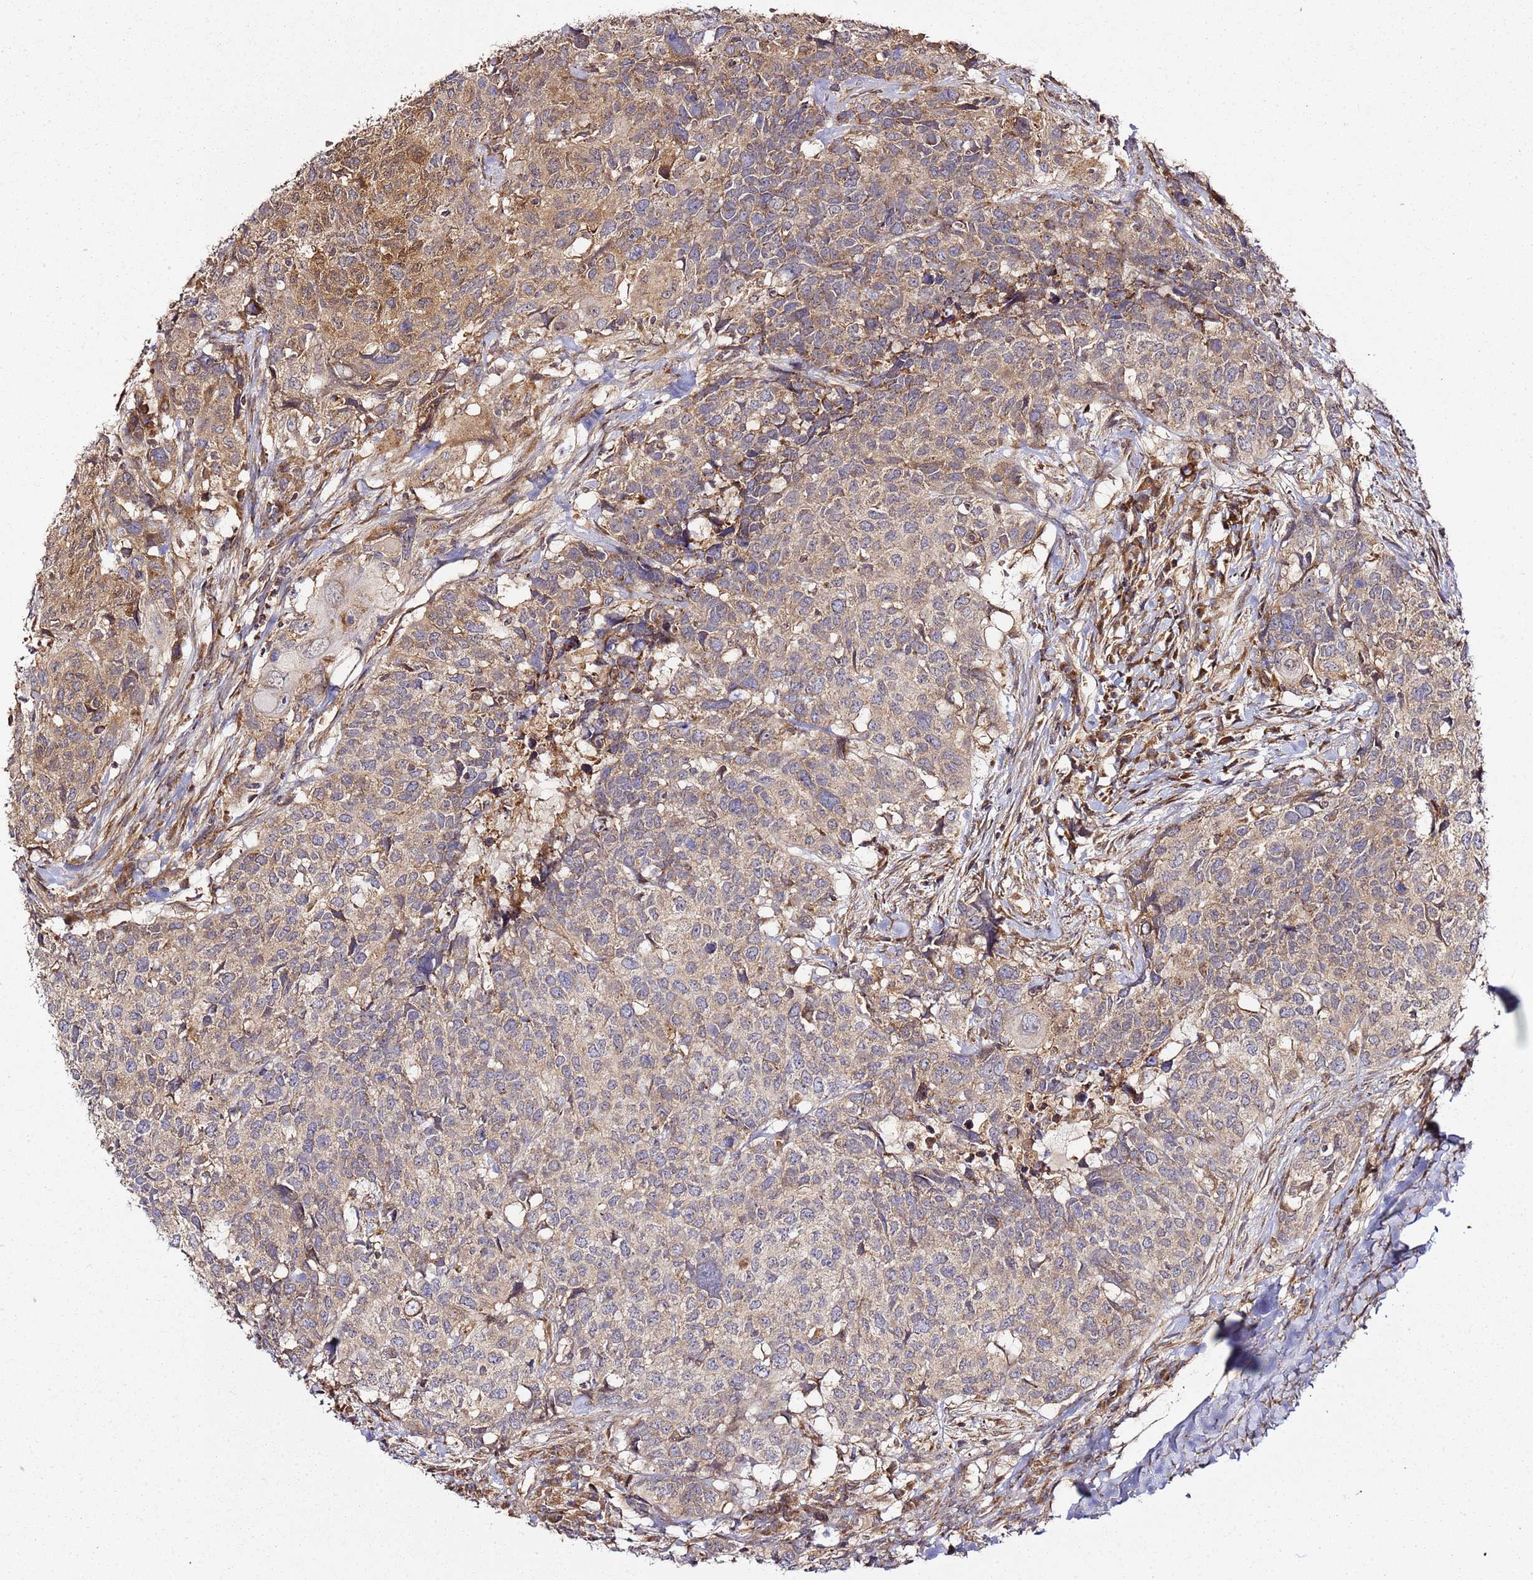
{"staining": {"intensity": "moderate", "quantity": ">75%", "location": "cytoplasmic/membranous"}, "tissue": "head and neck cancer", "cell_type": "Tumor cells", "image_type": "cancer", "snomed": [{"axis": "morphology", "description": "Normal tissue, NOS"}, {"axis": "morphology", "description": "Squamous cell carcinoma, NOS"}, {"axis": "topography", "description": "Skeletal muscle"}, {"axis": "topography", "description": "Vascular tissue"}, {"axis": "topography", "description": "Peripheral nerve tissue"}, {"axis": "topography", "description": "Head-Neck"}], "caption": "IHC (DAB) staining of squamous cell carcinoma (head and neck) shows moderate cytoplasmic/membranous protein positivity in about >75% of tumor cells. (DAB (3,3'-diaminobenzidine) IHC with brightfield microscopy, high magnification).", "gene": "TM2D2", "patient": {"sex": "male", "age": 66}}